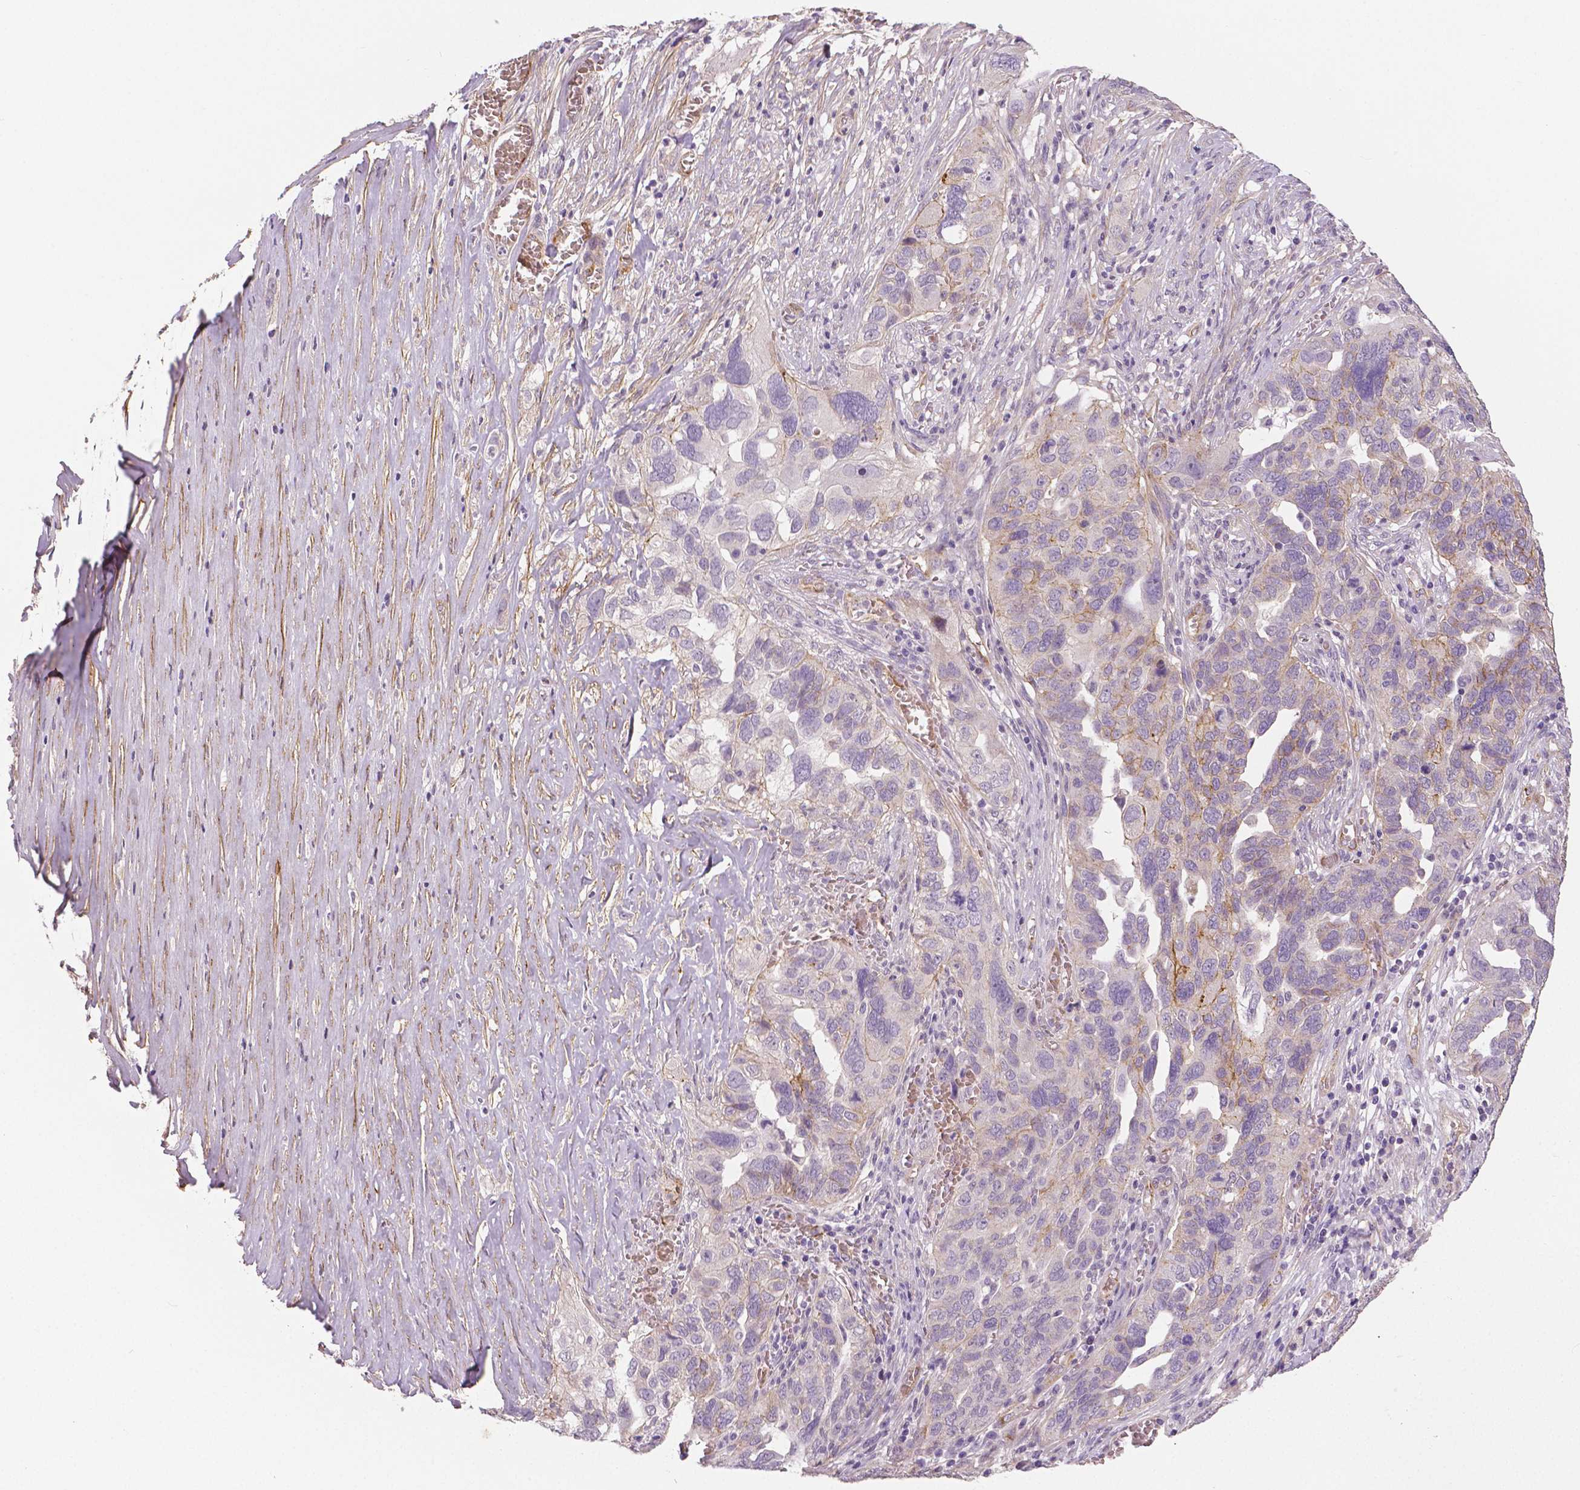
{"staining": {"intensity": "moderate", "quantity": "<25%", "location": "cytoplasmic/membranous"}, "tissue": "ovarian cancer", "cell_type": "Tumor cells", "image_type": "cancer", "snomed": [{"axis": "morphology", "description": "Carcinoma, endometroid"}, {"axis": "topography", "description": "Soft tissue"}, {"axis": "topography", "description": "Ovary"}], "caption": "Endometroid carcinoma (ovarian) stained with immunohistochemistry demonstrates moderate cytoplasmic/membranous expression in about <25% of tumor cells.", "gene": "FLT1", "patient": {"sex": "female", "age": 52}}